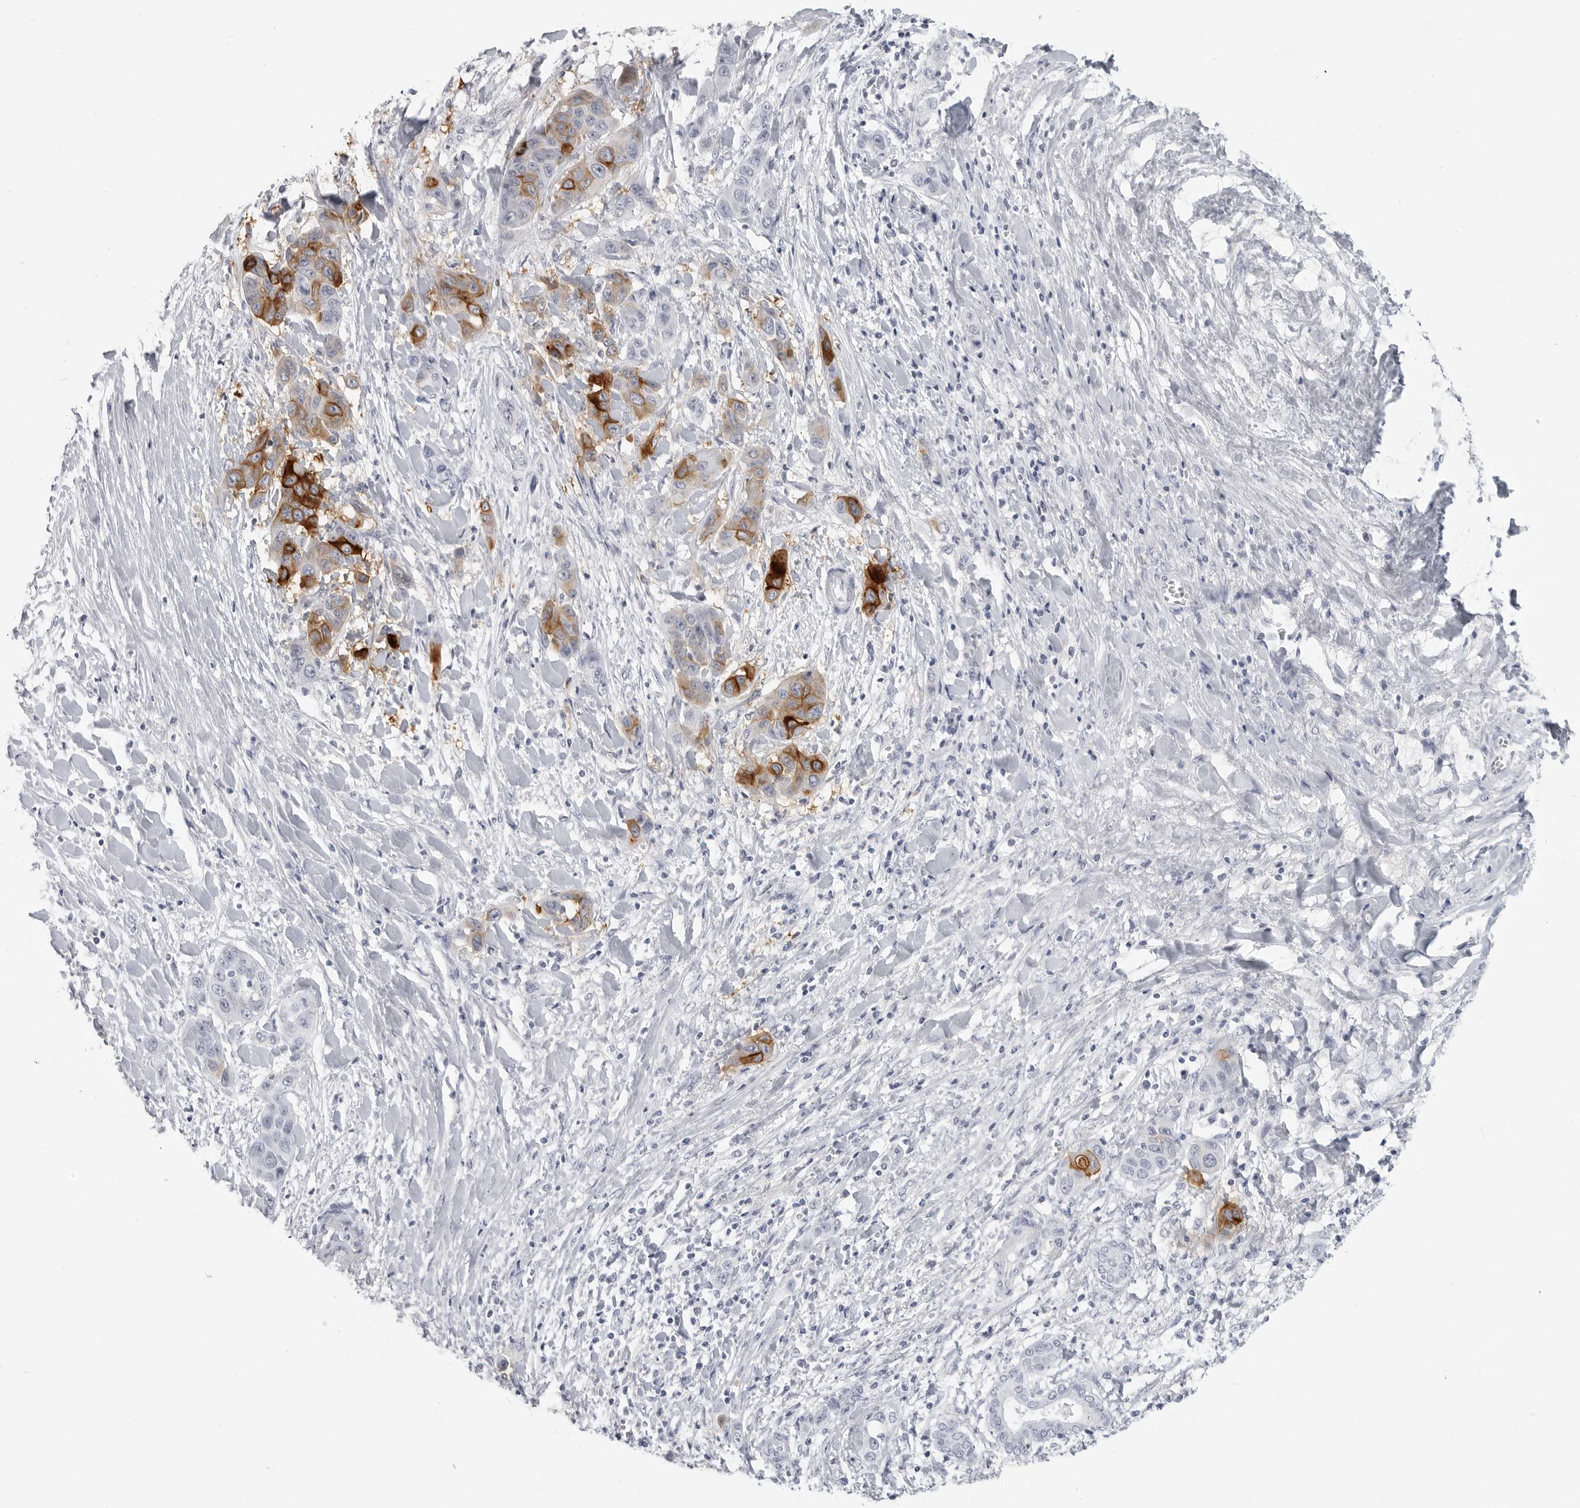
{"staining": {"intensity": "strong", "quantity": "<25%", "location": "cytoplasmic/membranous"}, "tissue": "liver cancer", "cell_type": "Tumor cells", "image_type": "cancer", "snomed": [{"axis": "morphology", "description": "Cholangiocarcinoma"}, {"axis": "topography", "description": "Liver"}], "caption": "This image exhibits cholangiocarcinoma (liver) stained with immunohistochemistry to label a protein in brown. The cytoplasmic/membranous of tumor cells show strong positivity for the protein. Nuclei are counter-stained blue.", "gene": "LY6D", "patient": {"sex": "female", "age": 52}}